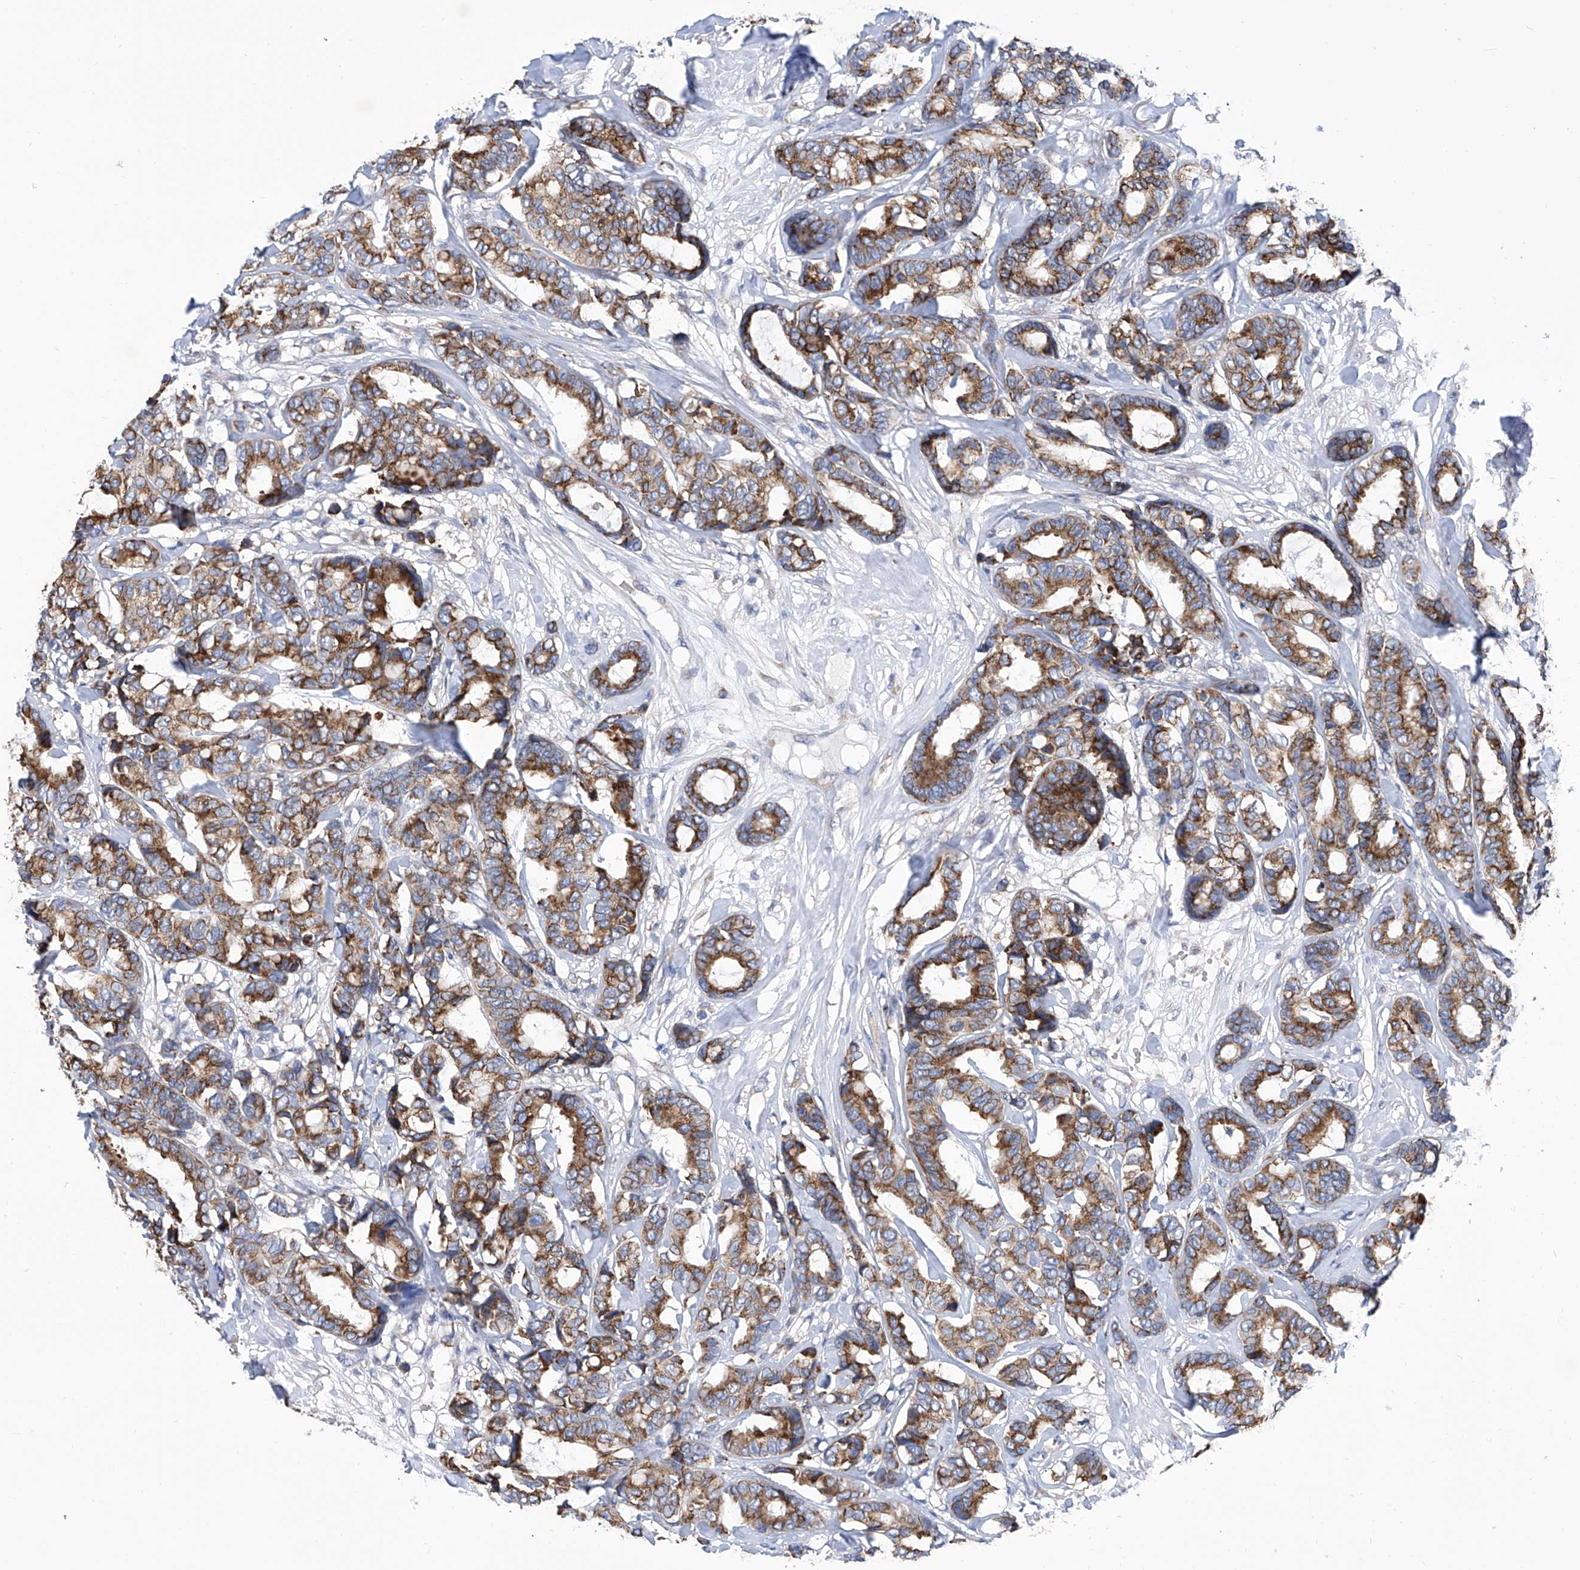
{"staining": {"intensity": "moderate", "quantity": ">75%", "location": "cytoplasmic/membranous"}, "tissue": "breast cancer", "cell_type": "Tumor cells", "image_type": "cancer", "snomed": [{"axis": "morphology", "description": "Duct carcinoma"}, {"axis": "topography", "description": "Breast"}], "caption": "Breast cancer (invasive ductal carcinoma) was stained to show a protein in brown. There is medium levels of moderate cytoplasmic/membranous staining in approximately >75% of tumor cells.", "gene": "TJAP1", "patient": {"sex": "female", "age": 87}}